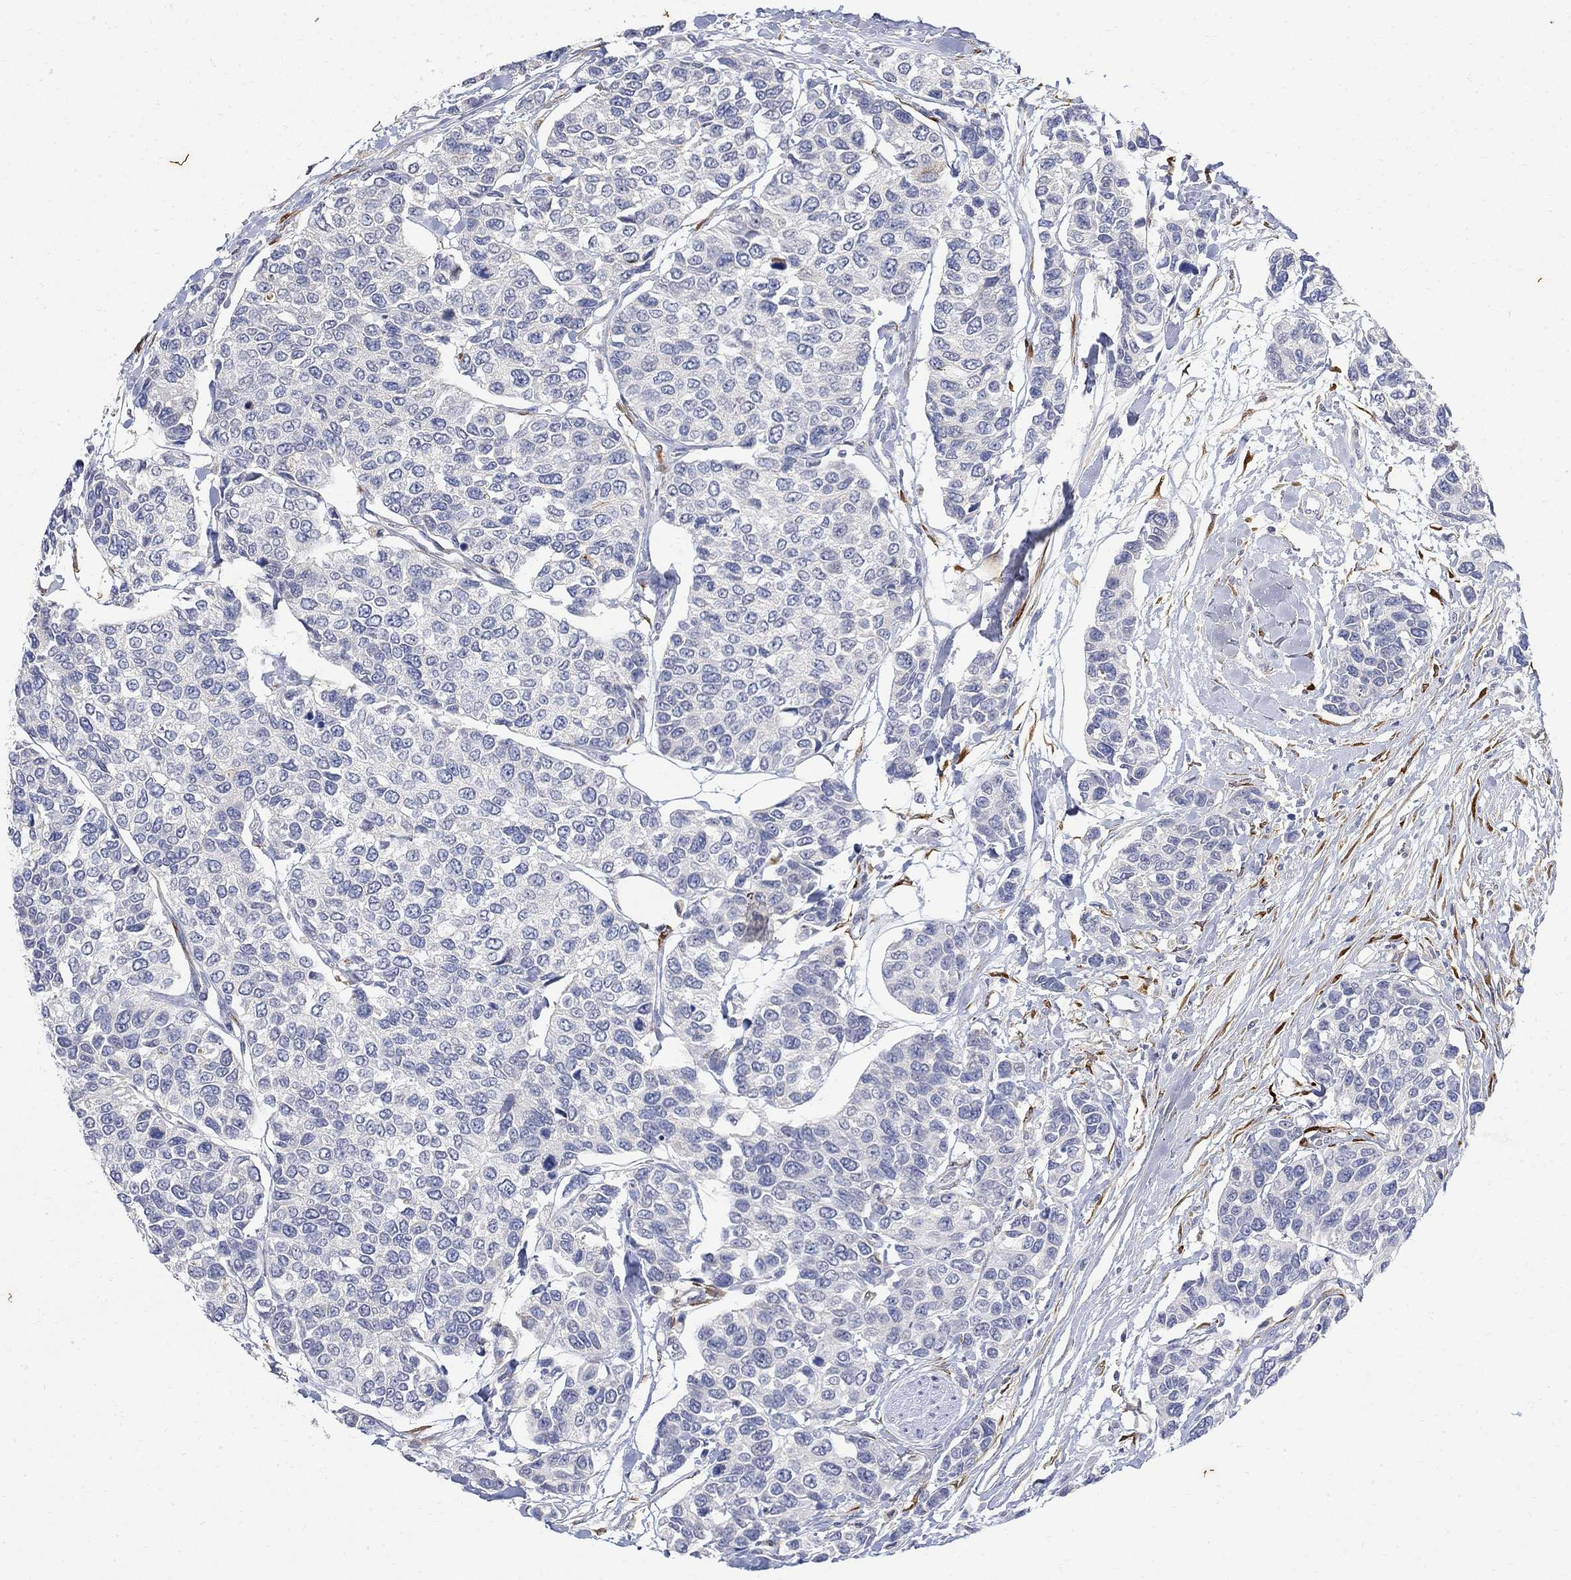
{"staining": {"intensity": "negative", "quantity": "none", "location": "none"}, "tissue": "urothelial cancer", "cell_type": "Tumor cells", "image_type": "cancer", "snomed": [{"axis": "morphology", "description": "Urothelial carcinoma, High grade"}, {"axis": "topography", "description": "Urinary bladder"}], "caption": "Immunohistochemistry photomicrograph of neoplastic tissue: urothelial cancer stained with DAB (3,3'-diaminobenzidine) reveals no significant protein expression in tumor cells.", "gene": "FNDC5", "patient": {"sex": "male", "age": 77}}